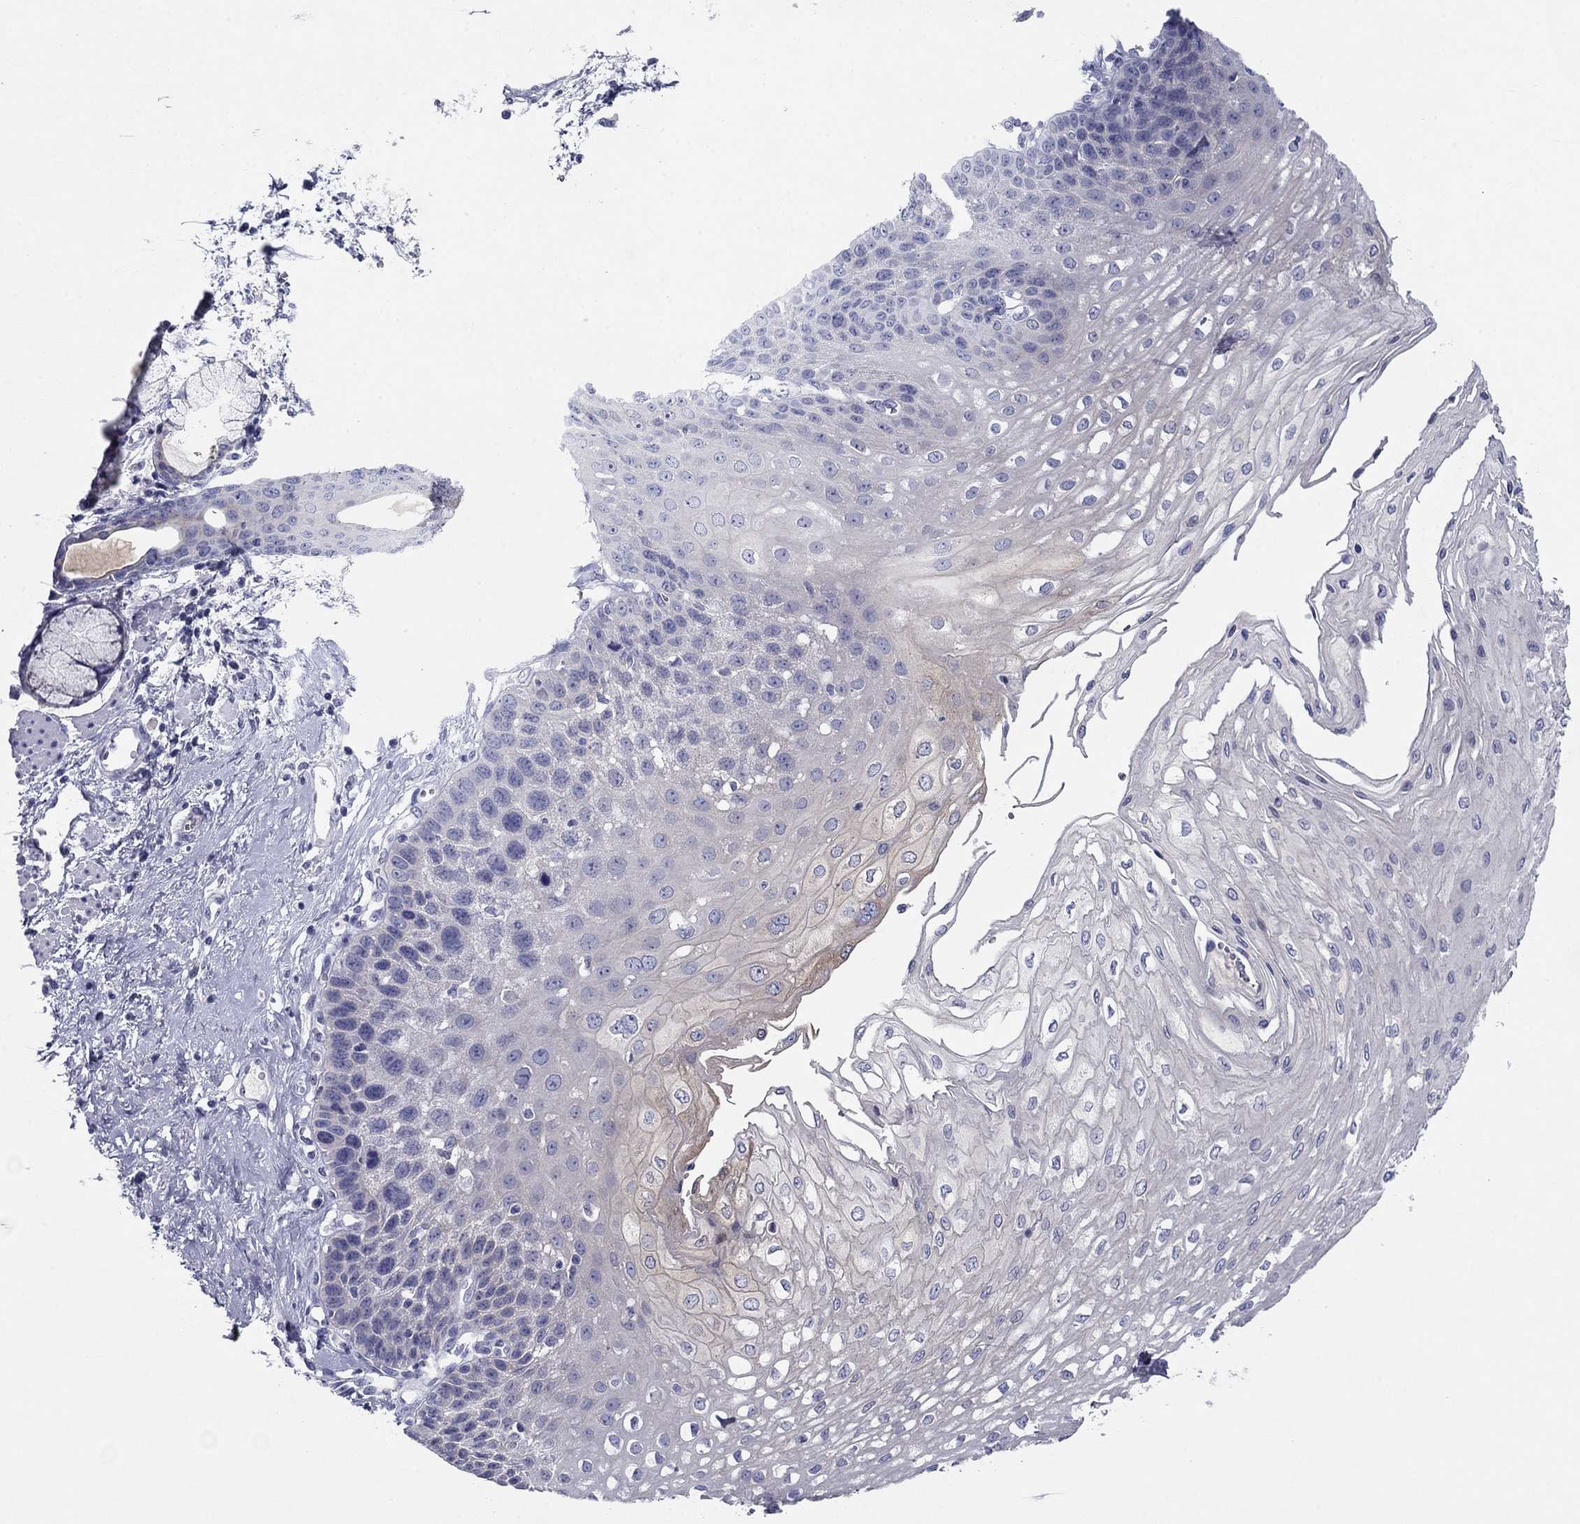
{"staining": {"intensity": "negative", "quantity": "none", "location": "none"}, "tissue": "esophagus", "cell_type": "Squamous epithelial cells", "image_type": "normal", "snomed": [{"axis": "morphology", "description": "Normal tissue, NOS"}, {"axis": "topography", "description": "Esophagus"}], "caption": "Micrograph shows no significant protein positivity in squamous epithelial cells of benign esophagus. Brightfield microscopy of immunohistochemistry (IHC) stained with DAB (brown) and hematoxylin (blue), captured at high magnification.", "gene": "PLS1", "patient": {"sex": "female", "age": 62}}